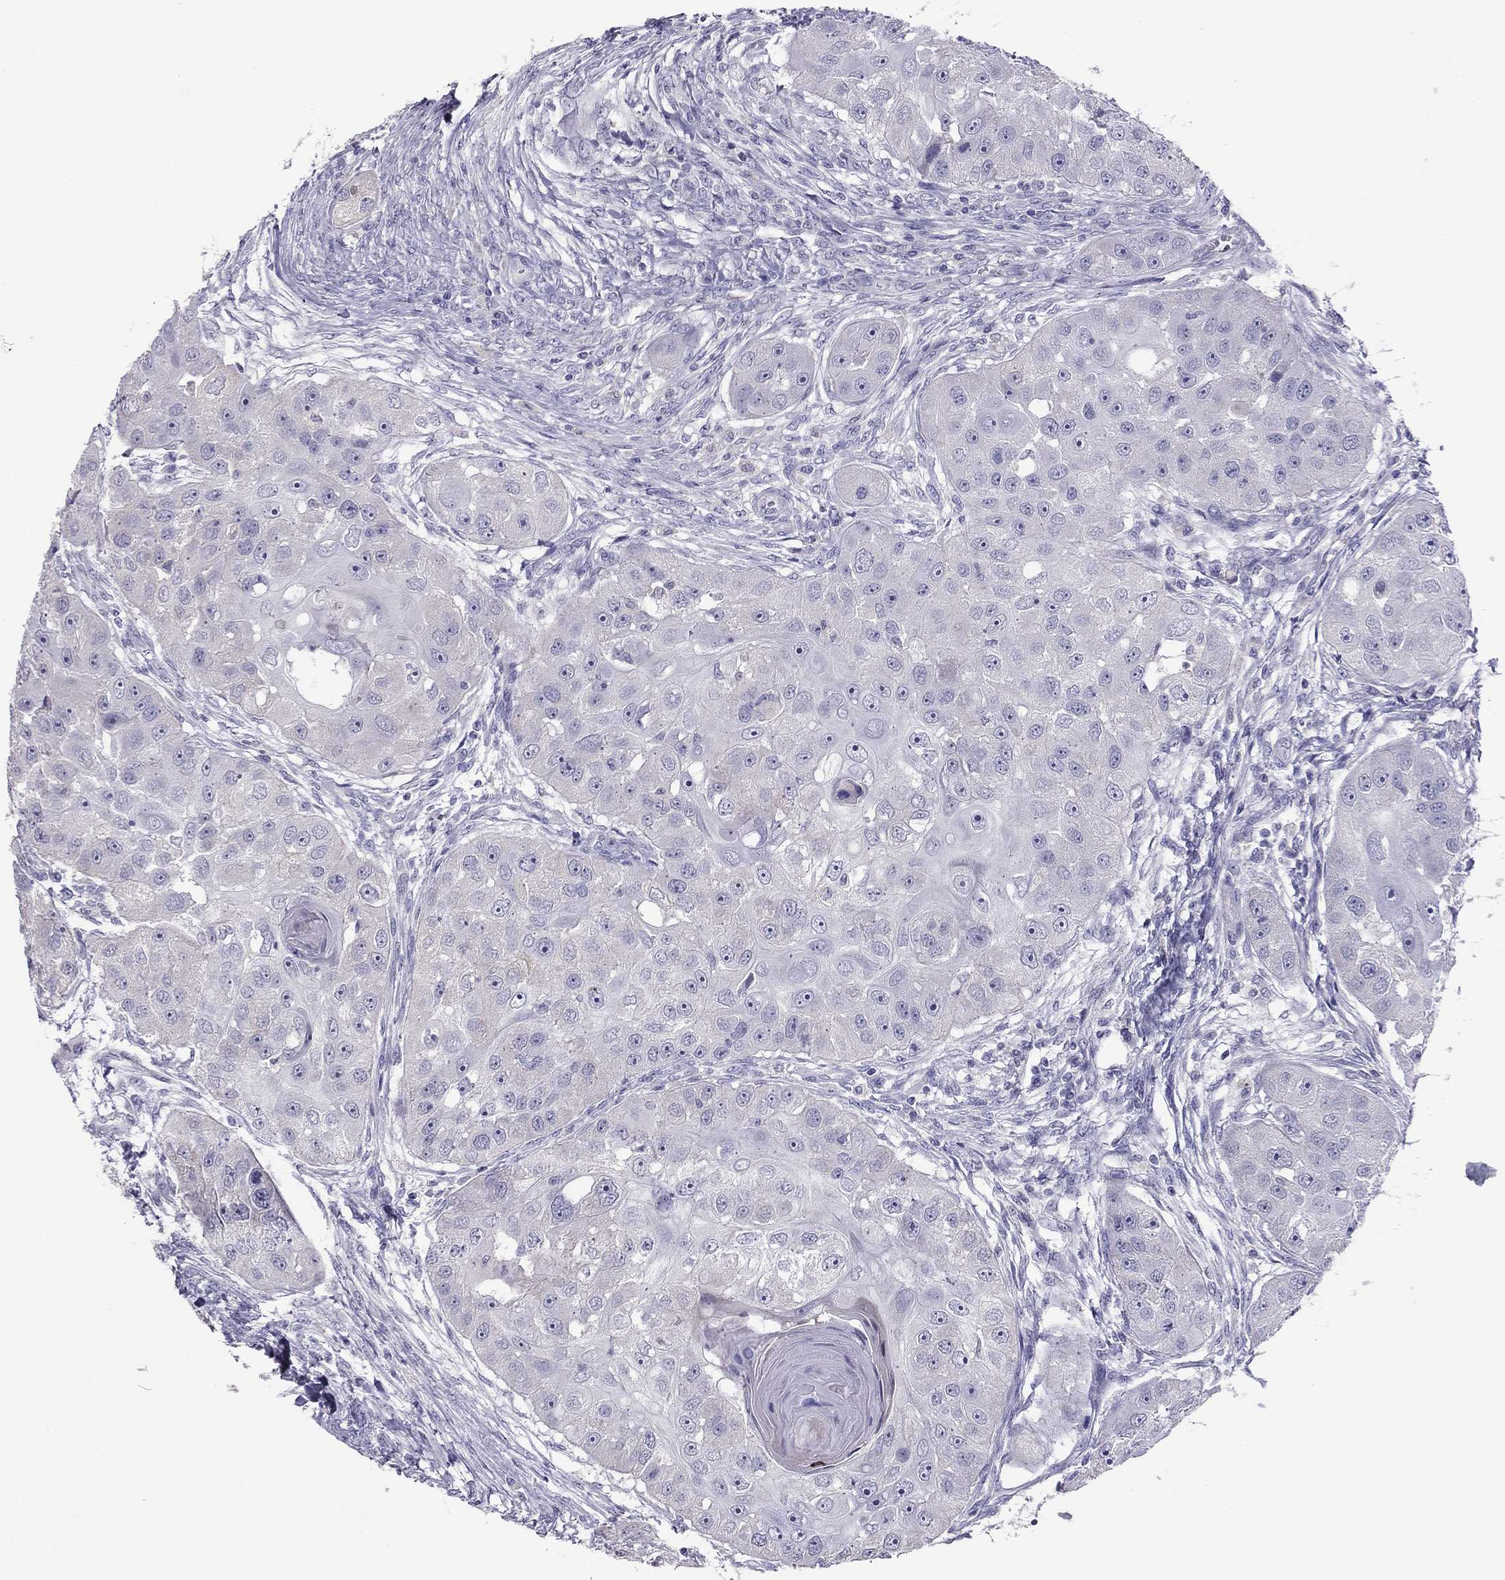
{"staining": {"intensity": "negative", "quantity": "none", "location": "none"}, "tissue": "head and neck cancer", "cell_type": "Tumor cells", "image_type": "cancer", "snomed": [{"axis": "morphology", "description": "Squamous cell carcinoma, NOS"}, {"axis": "topography", "description": "Head-Neck"}], "caption": "A histopathology image of human head and neck cancer (squamous cell carcinoma) is negative for staining in tumor cells.", "gene": "RGS8", "patient": {"sex": "male", "age": 51}}